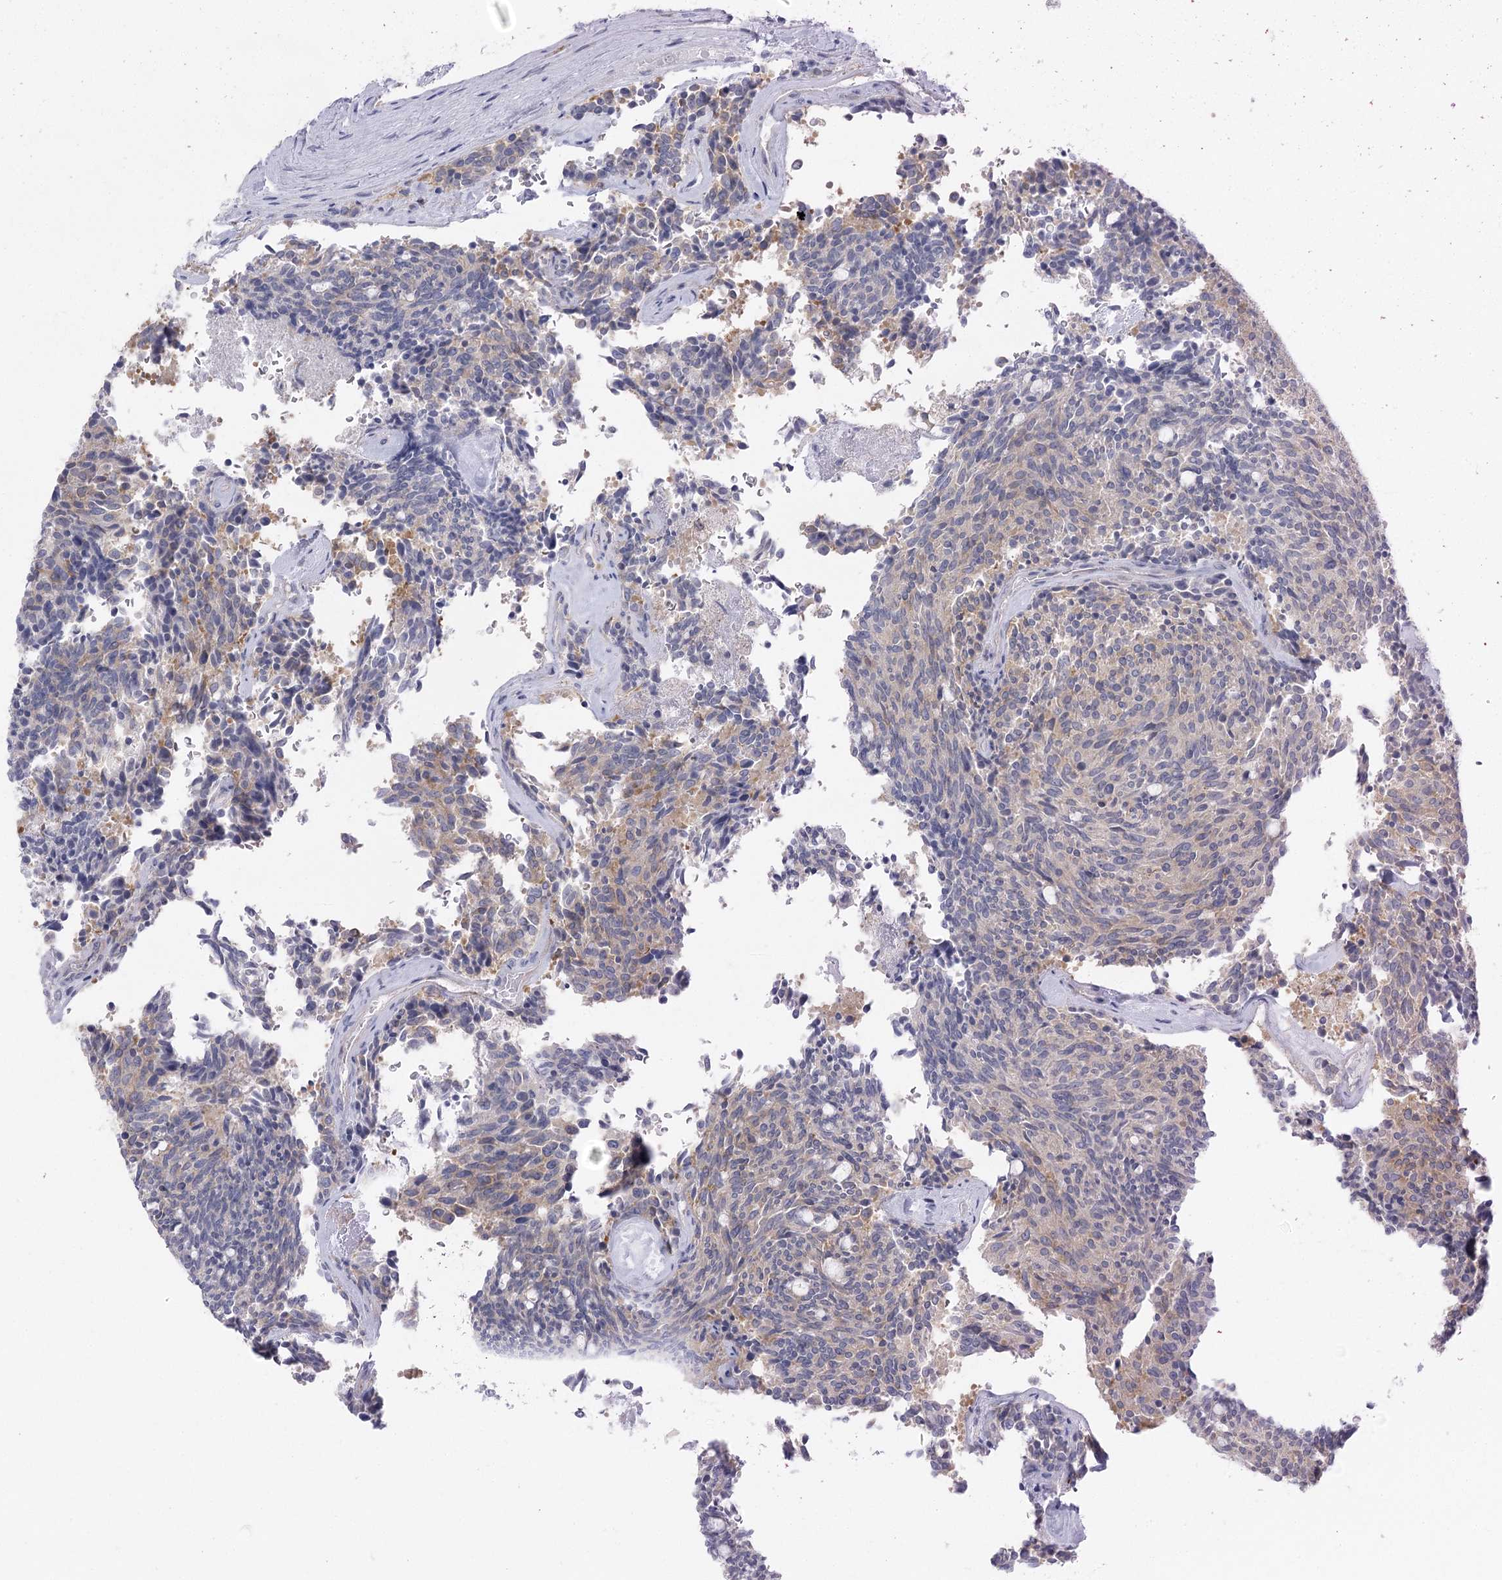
{"staining": {"intensity": "moderate", "quantity": "<25%", "location": "cytoplasmic/membranous"}, "tissue": "carcinoid", "cell_type": "Tumor cells", "image_type": "cancer", "snomed": [{"axis": "morphology", "description": "Carcinoid, malignant, NOS"}, {"axis": "topography", "description": "Pancreas"}], "caption": "High-power microscopy captured an immunohistochemistry histopathology image of malignant carcinoid, revealing moderate cytoplasmic/membranous positivity in approximately <25% of tumor cells. (Brightfield microscopy of DAB IHC at high magnification).", "gene": "CCDC88A", "patient": {"sex": "female", "age": 54}}